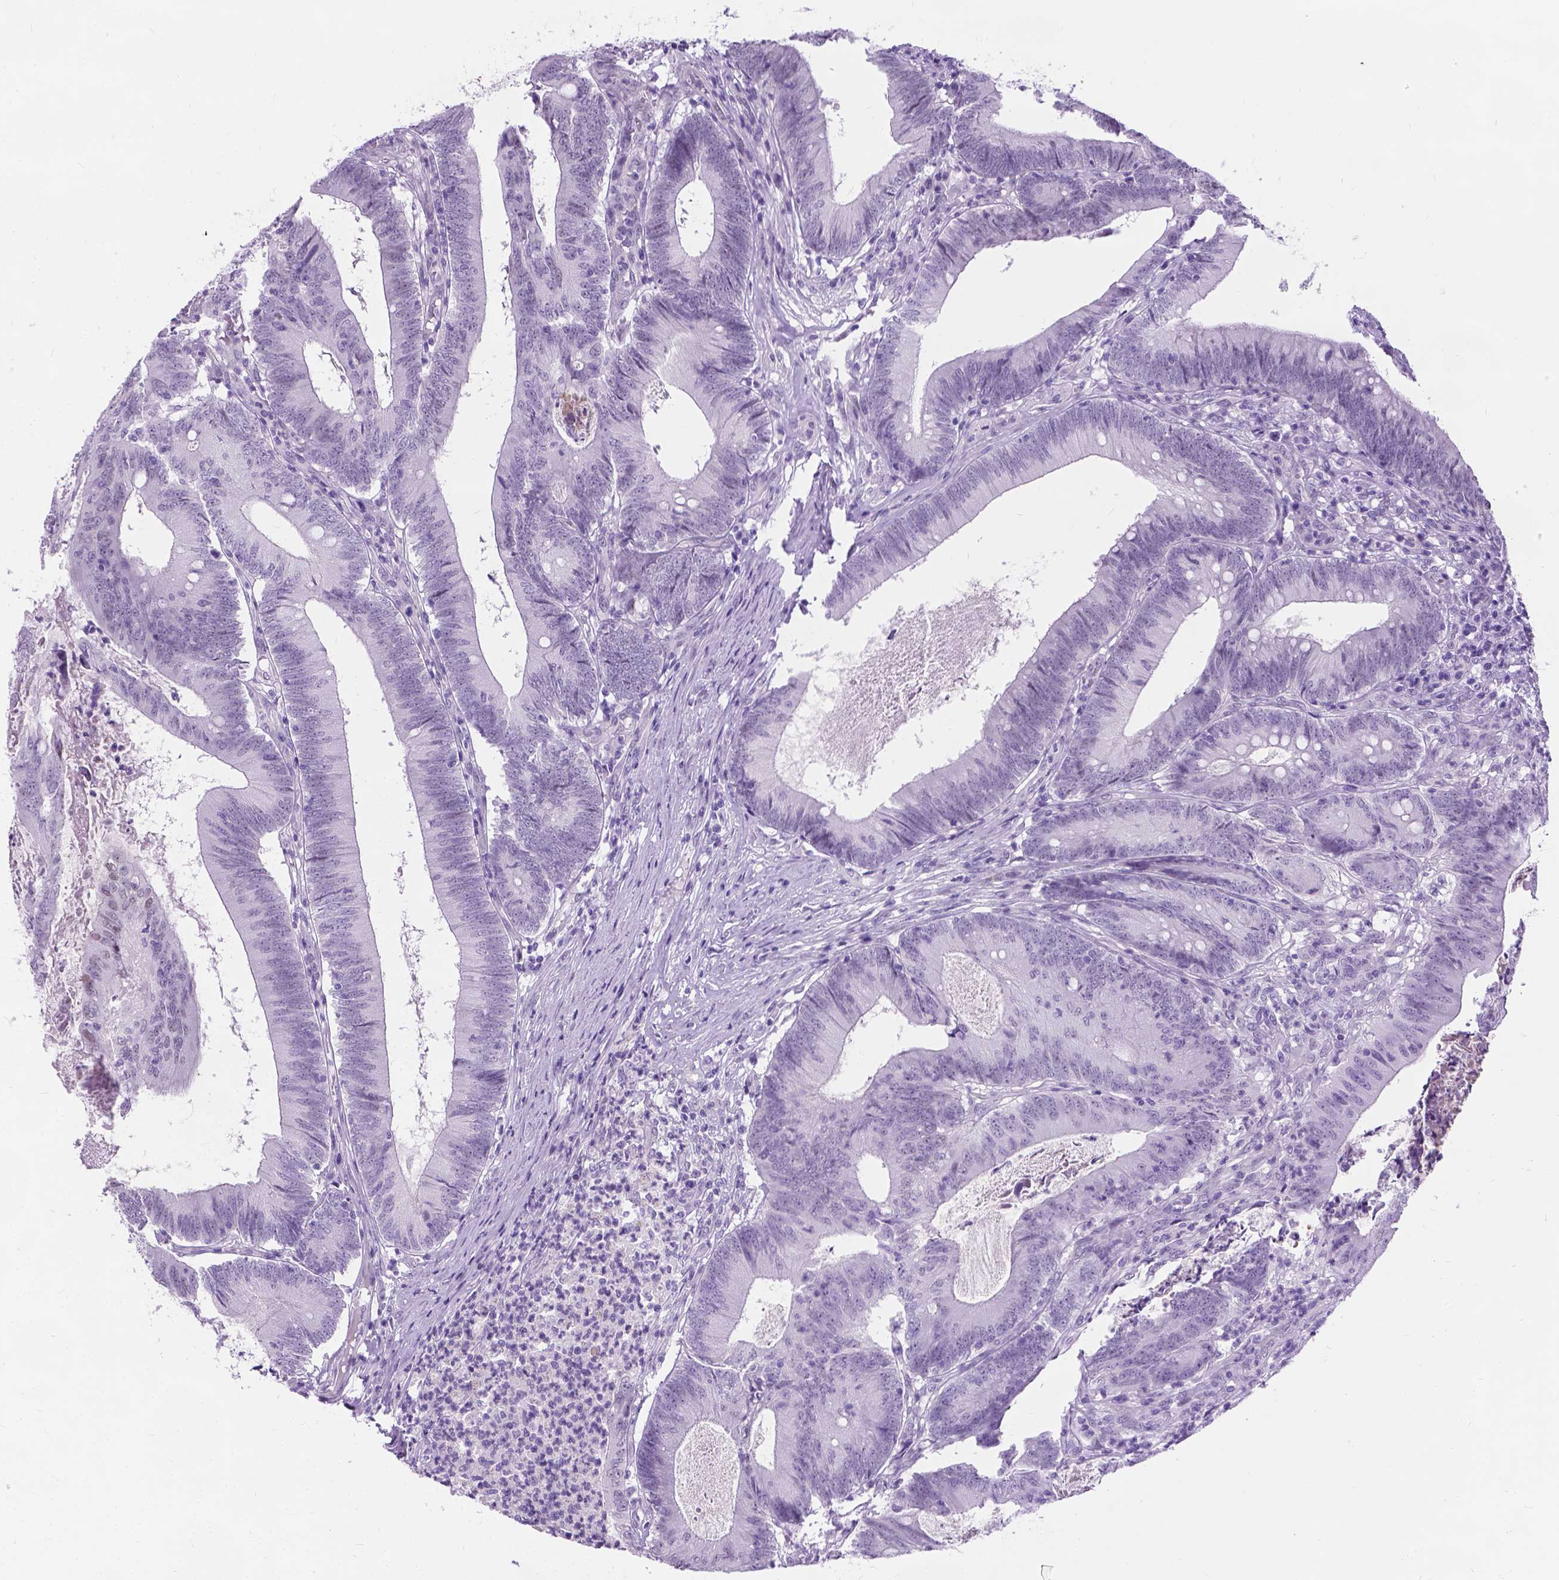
{"staining": {"intensity": "negative", "quantity": "none", "location": "none"}, "tissue": "colorectal cancer", "cell_type": "Tumor cells", "image_type": "cancer", "snomed": [{"axis": "morphology", "description": "Adenocarcinoma, NOS"}, {"axis": "topography", "description": "Colon"}], "caption": "A high-resolution photomicrograph shows immunohistochemistry (IHC) staining of colorectal cancer, which displays no significant positivity in tumor cells. (DAB (3,3'-diaminobenzidine) IHC with hematoxylin counter stain).", "gene": "PROB1", "patient": {"sex": "female", "age": 70}}